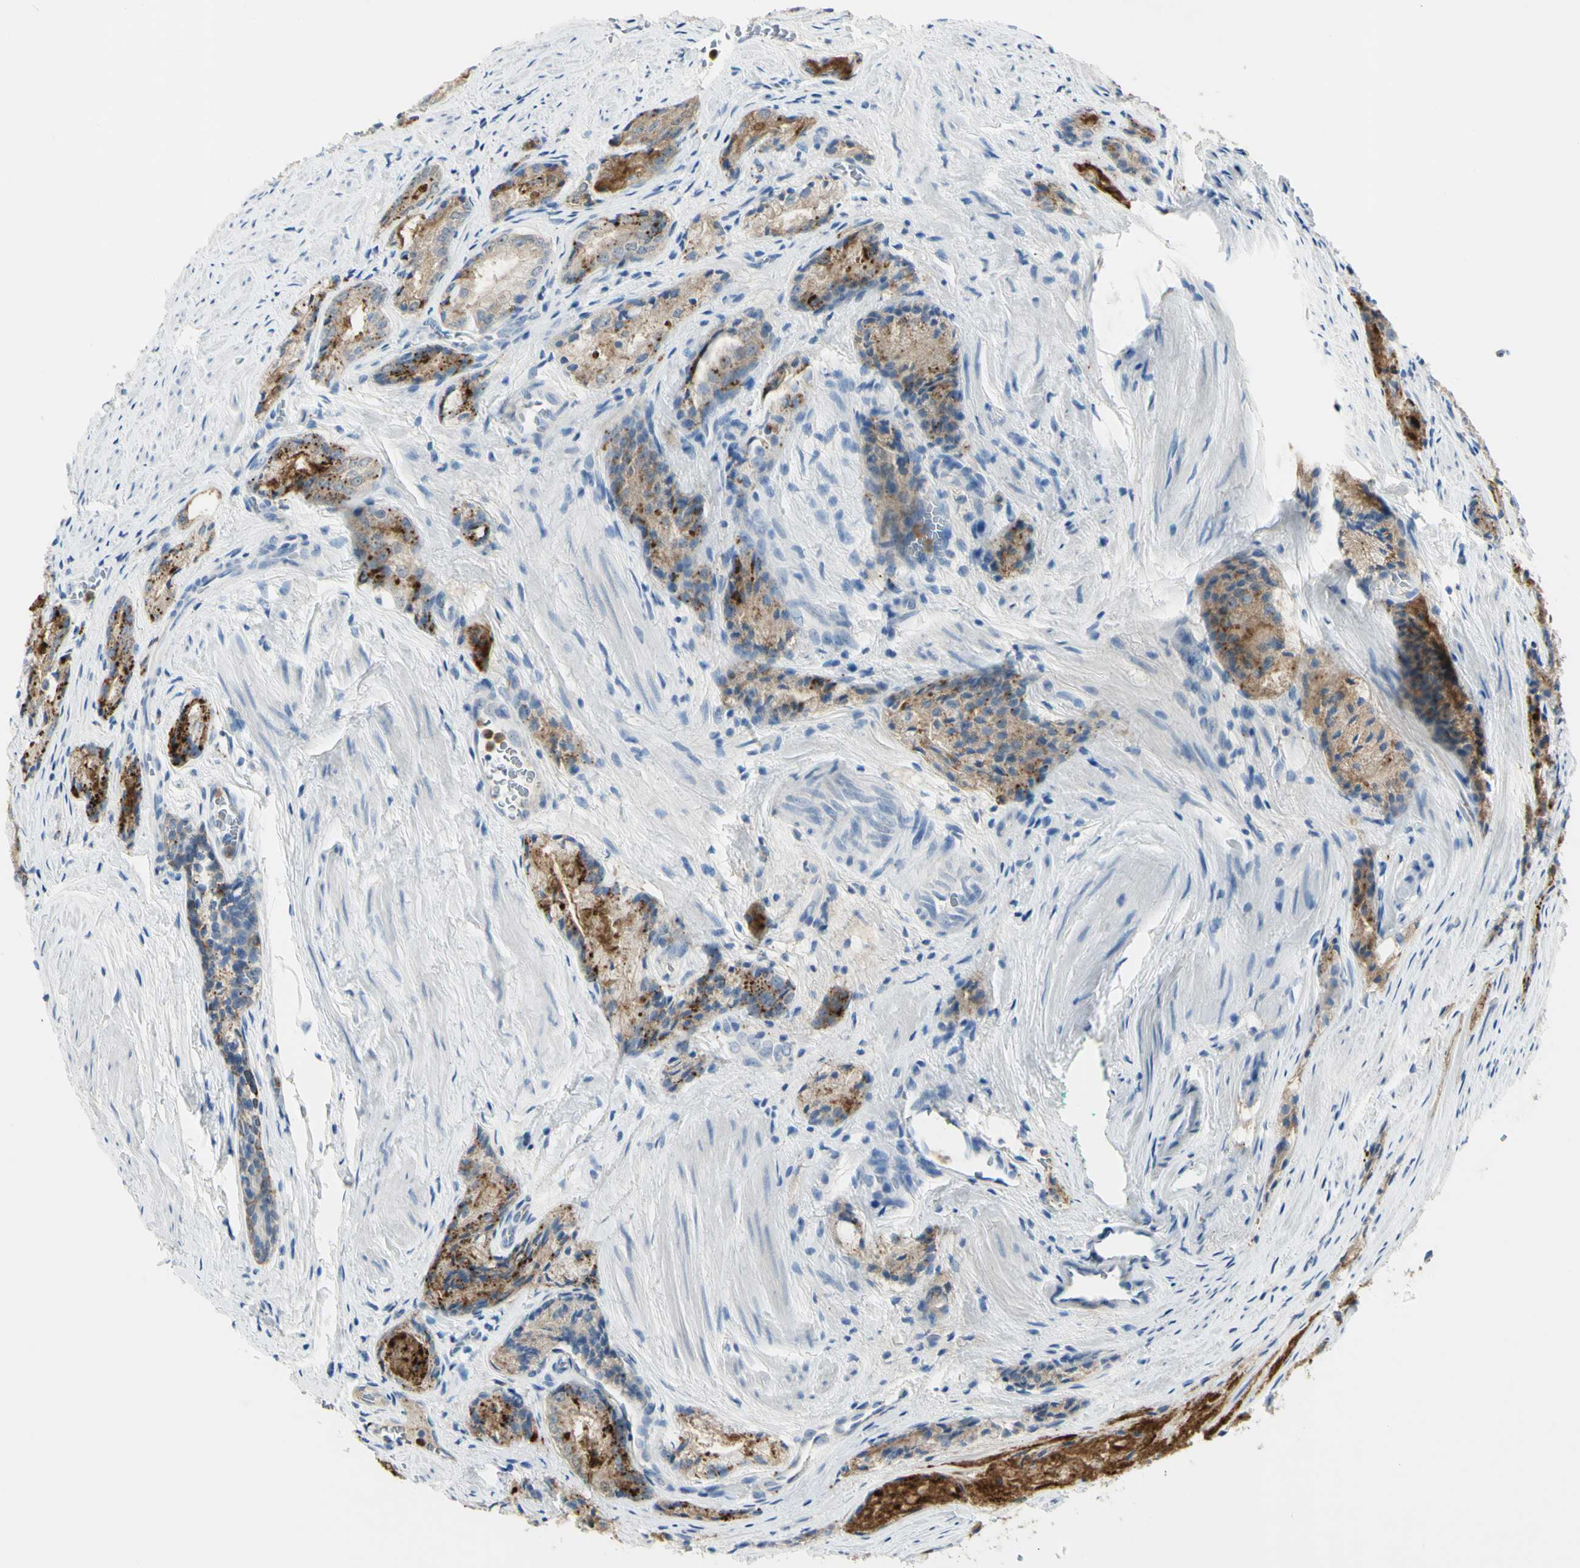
{"staining": {"intensity": "weak", "quantity": "25%-75%", "location": "cytoplasmic/membranous"}, "tissue": "prostate cancer", "cell_type": "Tumor cells", "image_type": "cancer", "snomed": [{"axis": "morphology", "description": "Adenocarcinoma, Low grade"}, {"axis": "topography", "description": "Prostate"}], "caption": "Human low-grade adenocarcinoma (prostate) stained with a brown dye demonstrates weak cytoplasmic/membranous positive expression in about 25%-75% of tumor cells.", "gene": "ZNF557", "patient": {"sex": "male", "age": 60}}